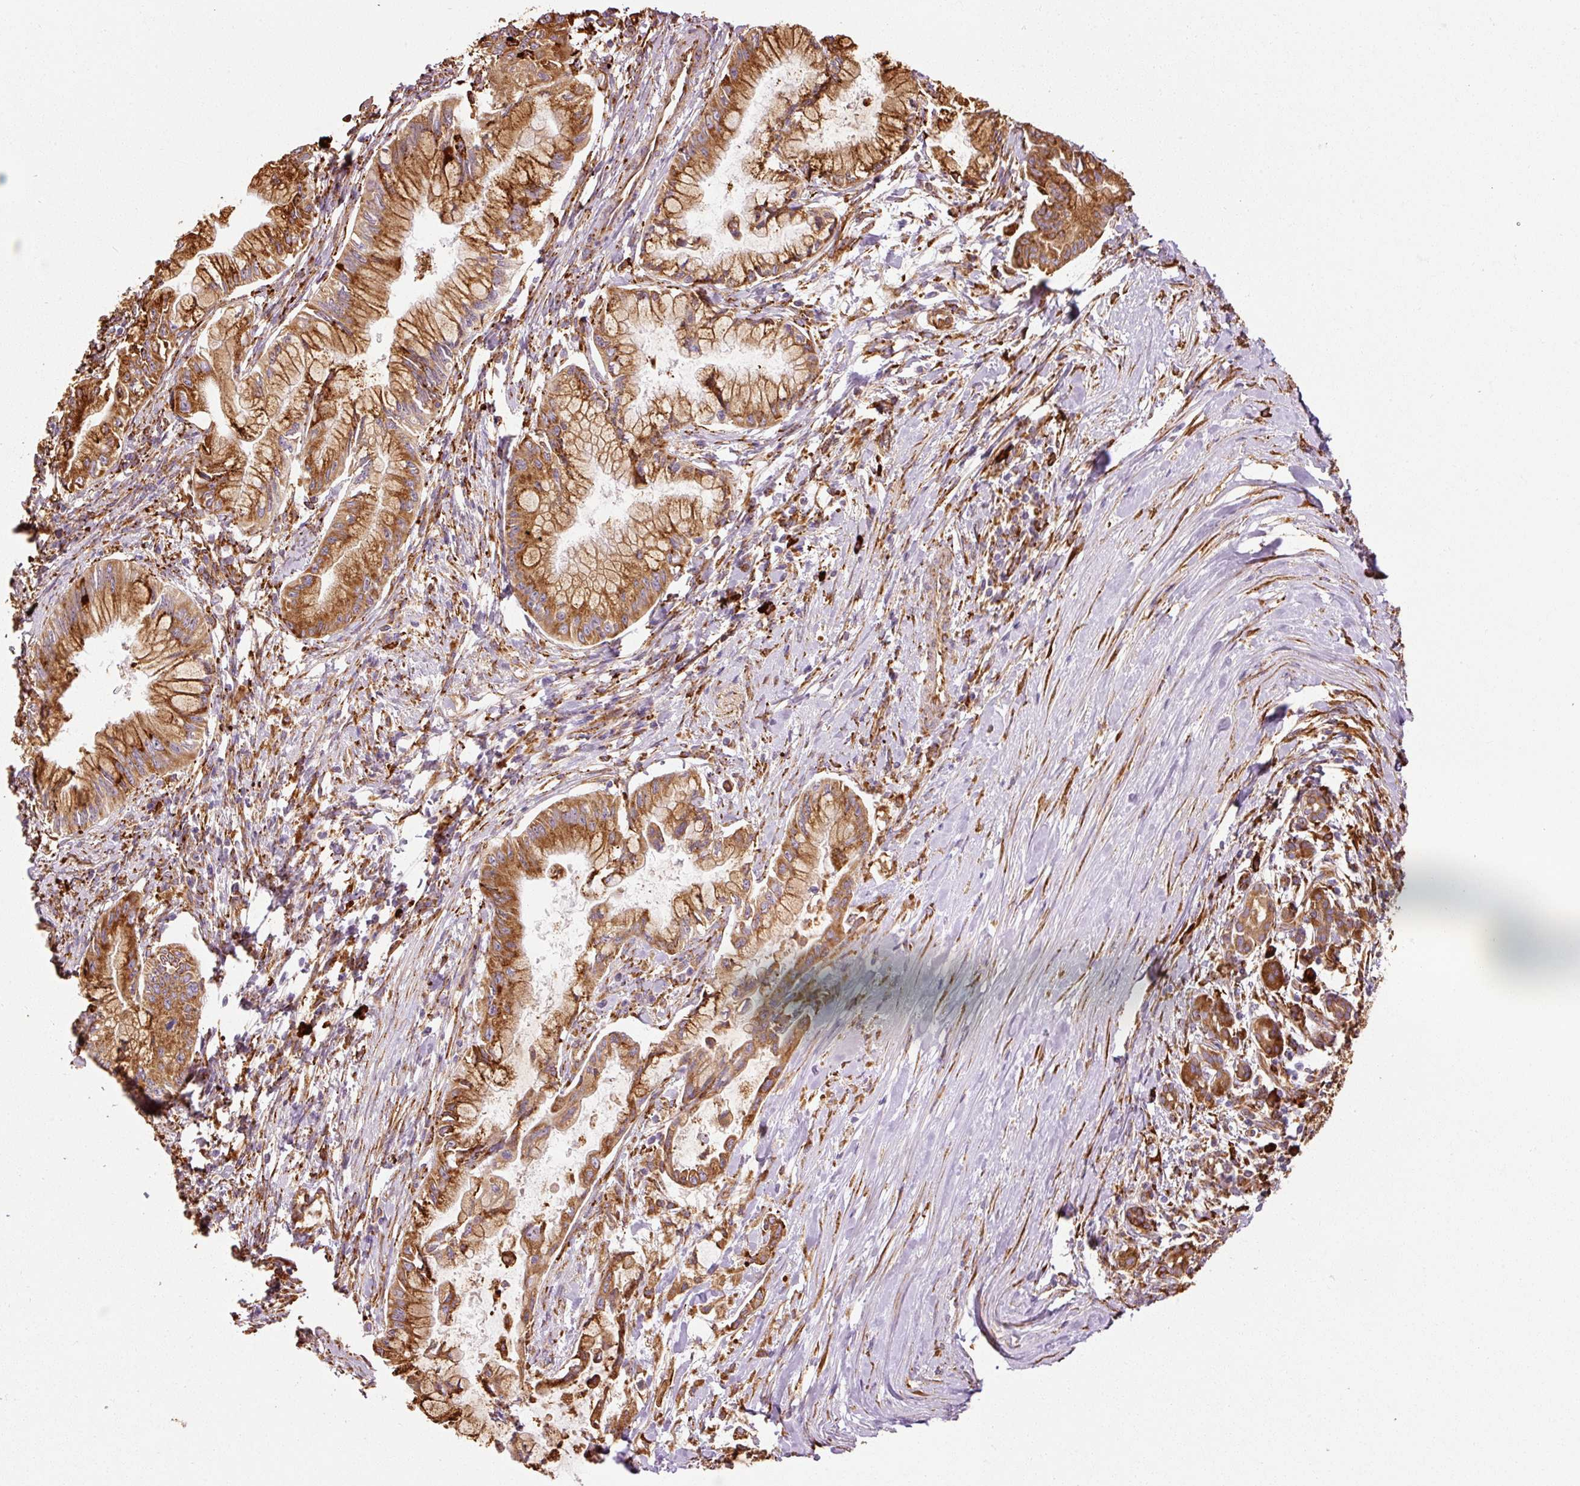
{"staining": {"intensity": "strong", "quantity": ">75%", "location": "cytoplasmic/membranous"}, "tissue": "pancreatic cancer", "cell_type": "Tumor cells", "image_type": "cancer", "snomed": [{"axis": "morphology", "description": "Adenocarcinoma, NOS"}, {"axis": "topography", "description": "Pancreas"}], "caption": "An image of pancreatic adenocarcinoma stained for a protein shows strong cytoplasmic/membranous brown staining in tumor cells.", "gene": "KLC1", "patient": {"sex": "male", "age": 48}}